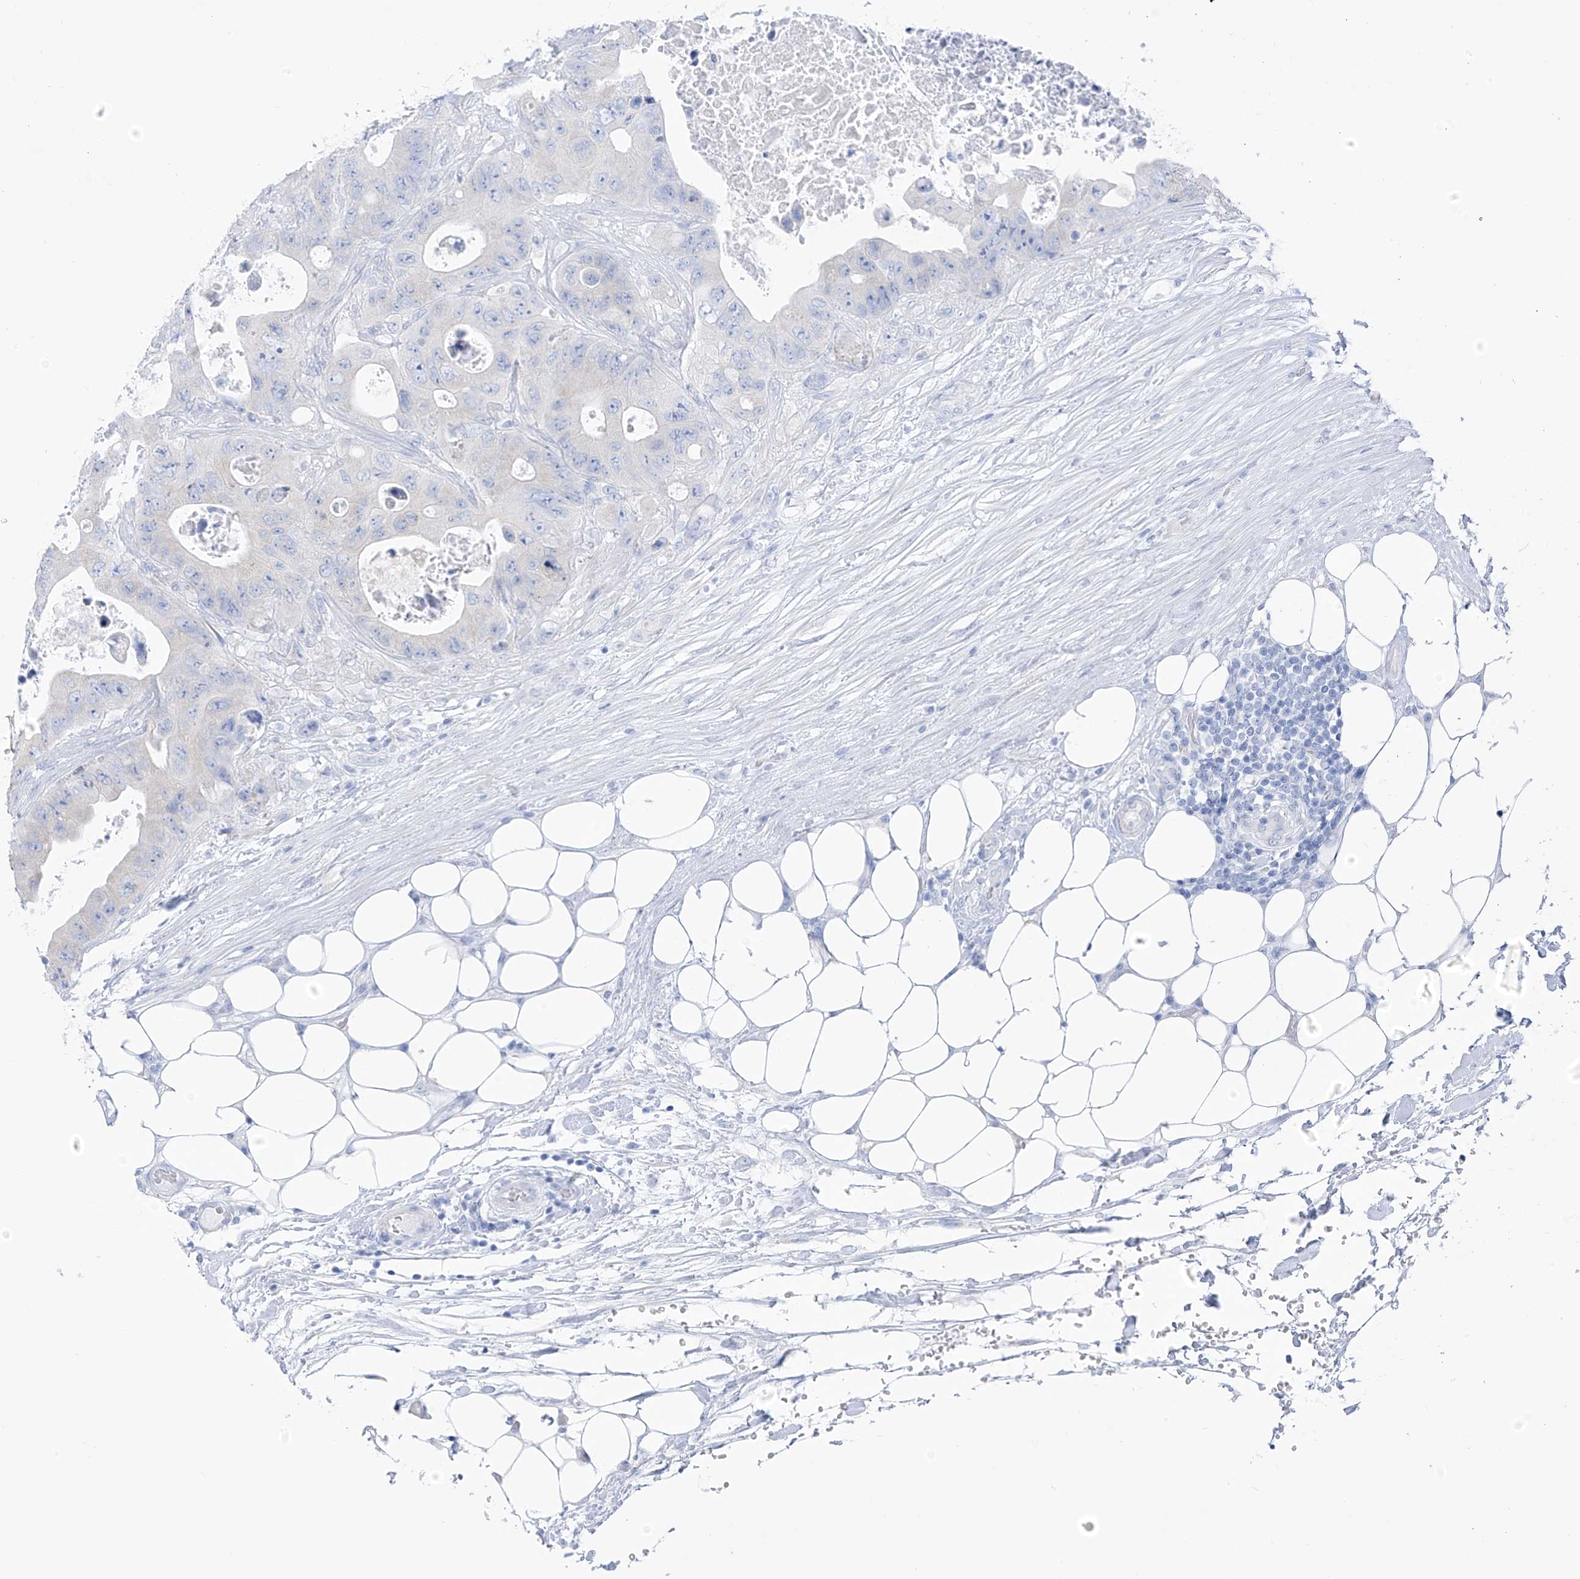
{"staining": {"intensity": "negative", "quantity": "none", "location": "none"}, "tissue": "colorectal cancer", "cell_type": "Tumor cells", "image_type": "cancer", "snomed": [{"axis": "morphology", "description": "Adenocarcinoma, NOS"}, {"axis": "topography", "description": "Colon"}], "caption": "Immunohistochemistry micrograph of human colorectal cancer stained for a protein (brown), which displays no positivity in tumor cells.", "gene": "RCN2", "patient": {"sex": "female", "age": 46}}